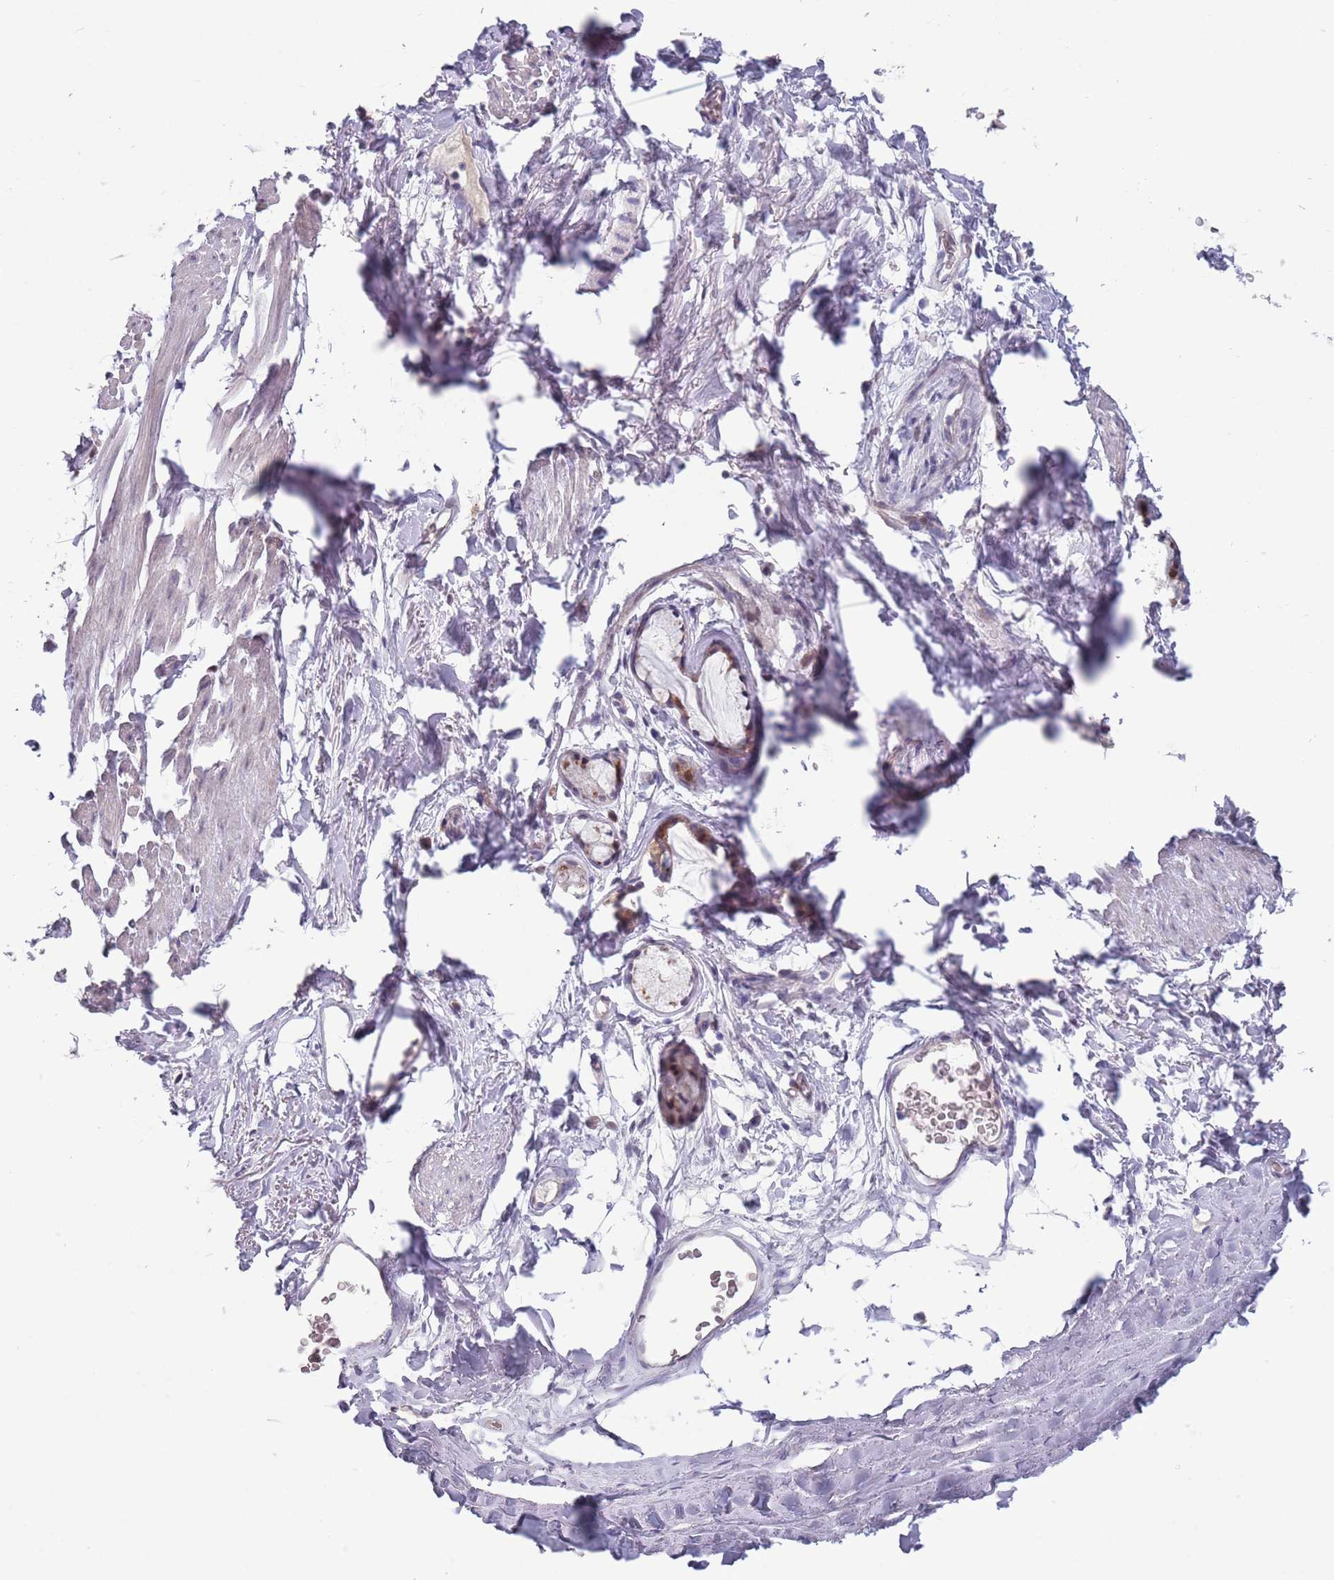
{"staining": {"intensity": "negative", "quantity": "none", "location": "none"}, "tissue": "adipose tissue", "cell_type": "Adipocytes", "image_type": "normal", "snomed": [{"axis": "morphology", "description": "Normal tissue, NOS"}, {"axis": "topography", "description": "Lymph node"}, {"axis": "topography", "description": "Bronchus"}], "caption": "Adipocytes are negative for protein expression in benign human adipose tissue. Nuclei are stained in blue.", "gene": "CLNS1A", "patient": {"sex": "male", "age": 63}}